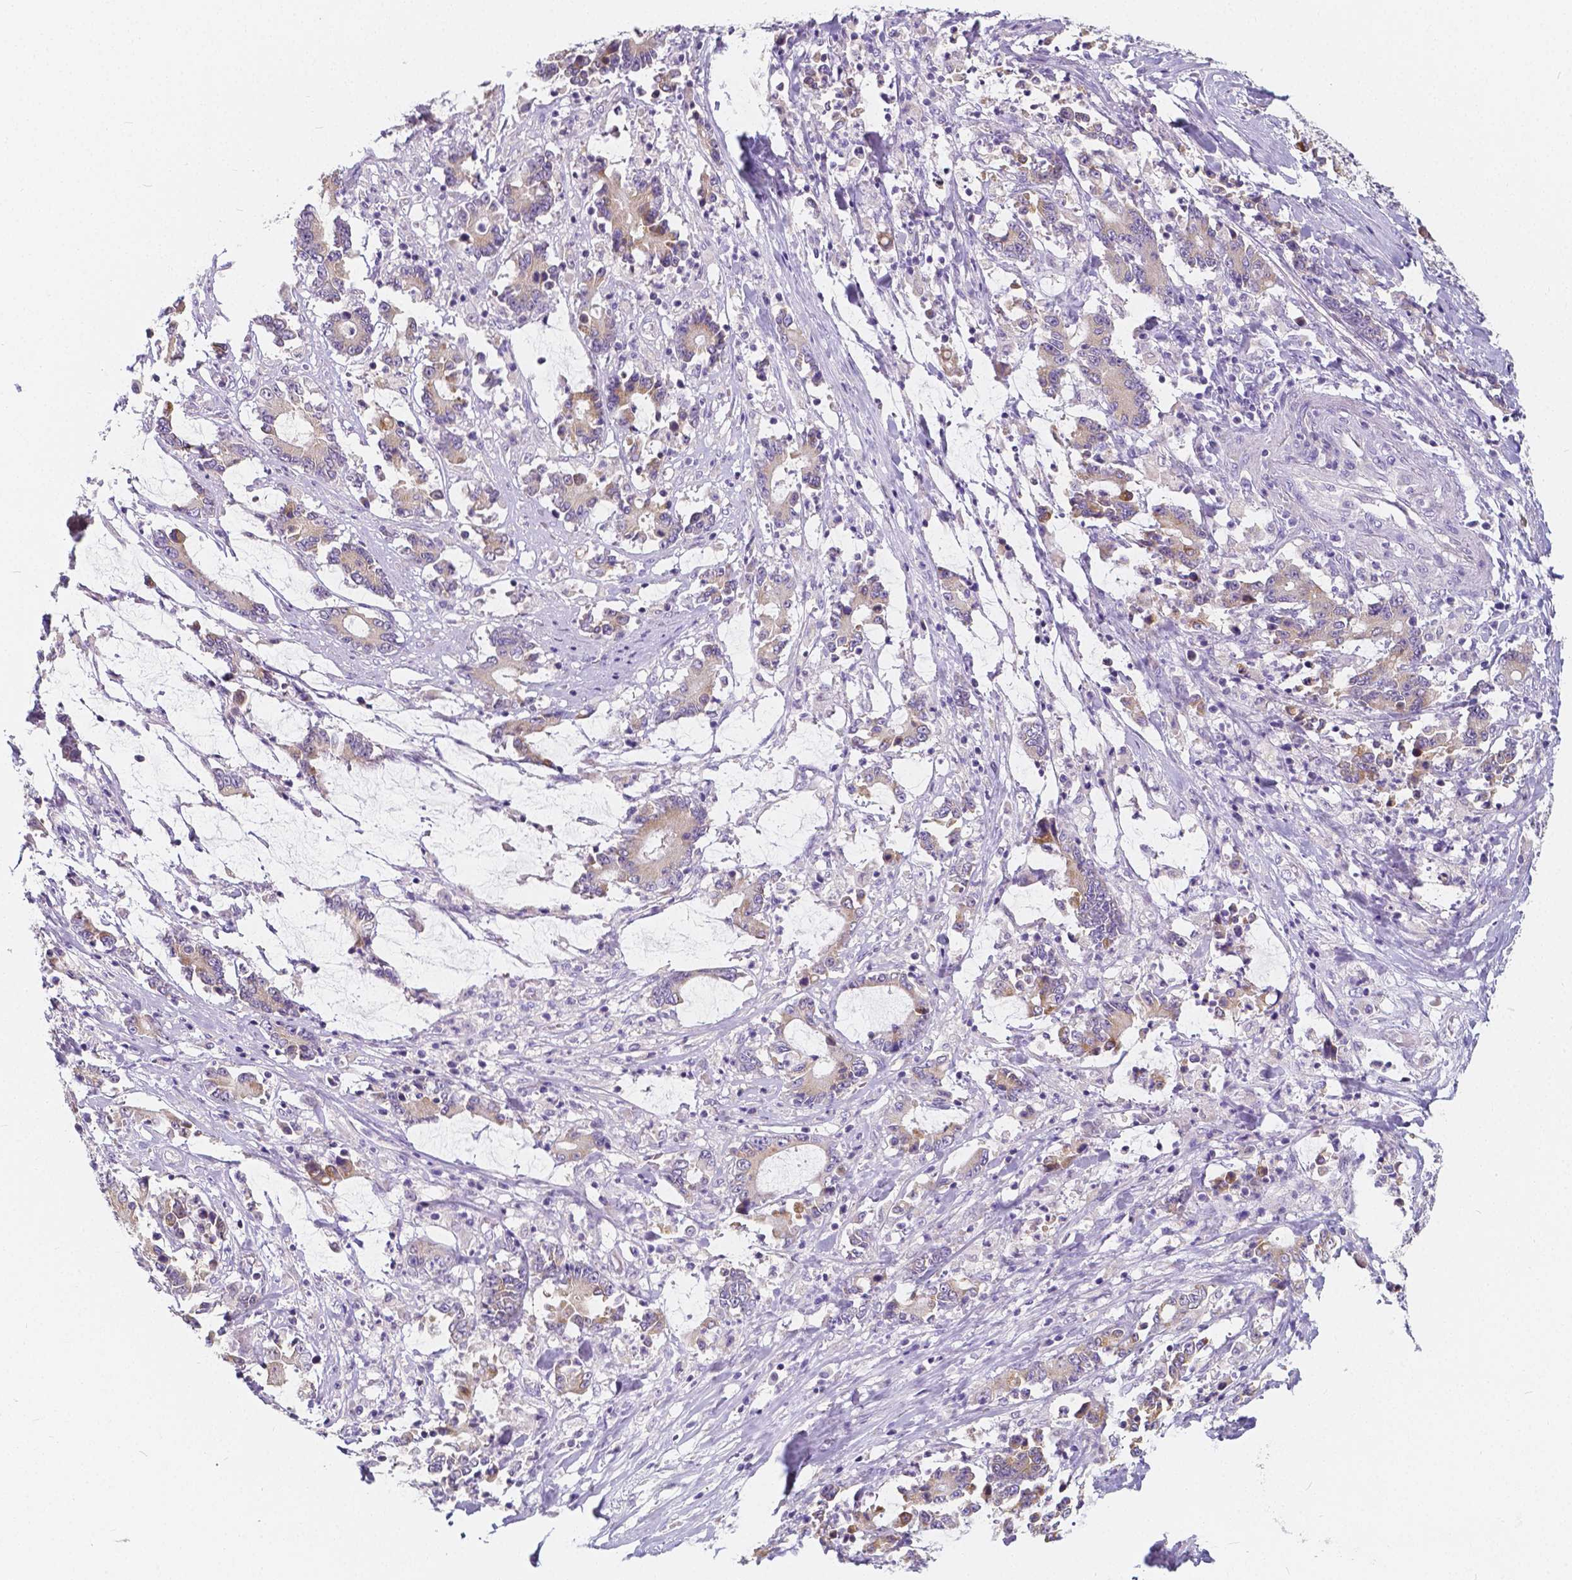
{"staining": {"intensity": "moderate", "quantity": "25%-75%", "location": "cytoplasmic/membranous"}, "tissue": "stomach cancer", "cell_type": "Tumor cells", "image_type": "cancer", "snomed": [{"axis": "morphology", "description": "Adenocarcinoma, NOS"}, {"axis": "topography", "description": "Stomach, upper"}], "caption": "An image of human adenocarcinoma (stomach) stained for a protein demonstrates moderate cytoplasmic/membranous brown staining in tumor cells.", "gene": "RNF186", "patient": {"sex": "male", "age": 68}}